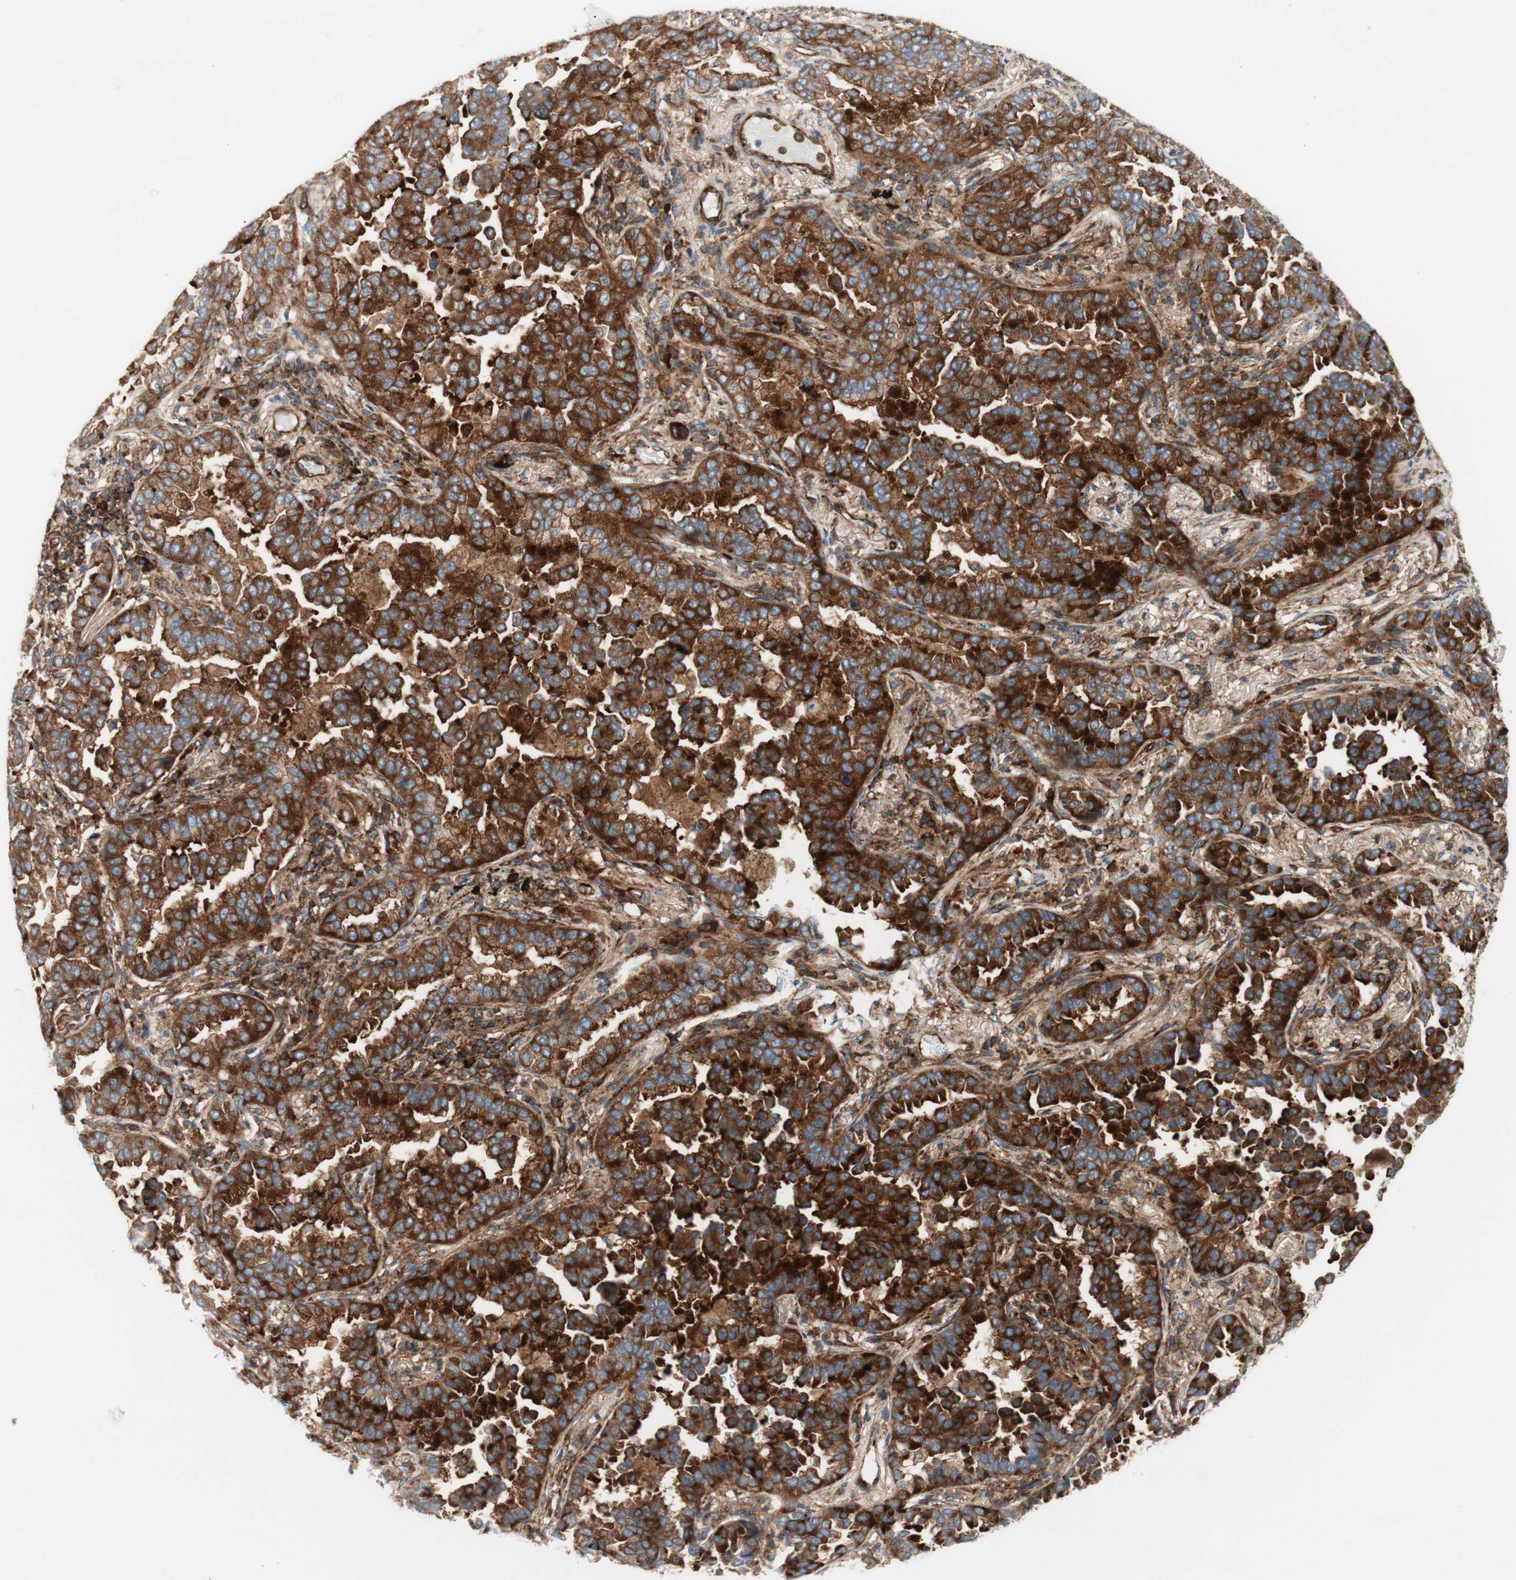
{"staining": {"intensity": "strong", "quantity": ">75%", "location": "cytoplasmic/membranous"}, "tissue": "lung cancer", "cell_type": "Tumor cells", "image_type": "cancer", "snomed": [{"axis": "morphology", "description": "Normal tissue, NOS"}, {"axis": "morphology", "description": "Adenocarcinoma, NOS"}, {"axis": "topography", "description": "Lung"}], "caption": "IHC of lung cancer (adenocarcinoma) exhibits high levels of strong cytoplasmic/membranous positivity in about >75% of tumor cells. (DAB (3,3'-diaminobenzidine) = brown stain, brightfield microscopy at high magnification).", "gene": "CCN4", "patient": {"sex": "male", "age": 59}}